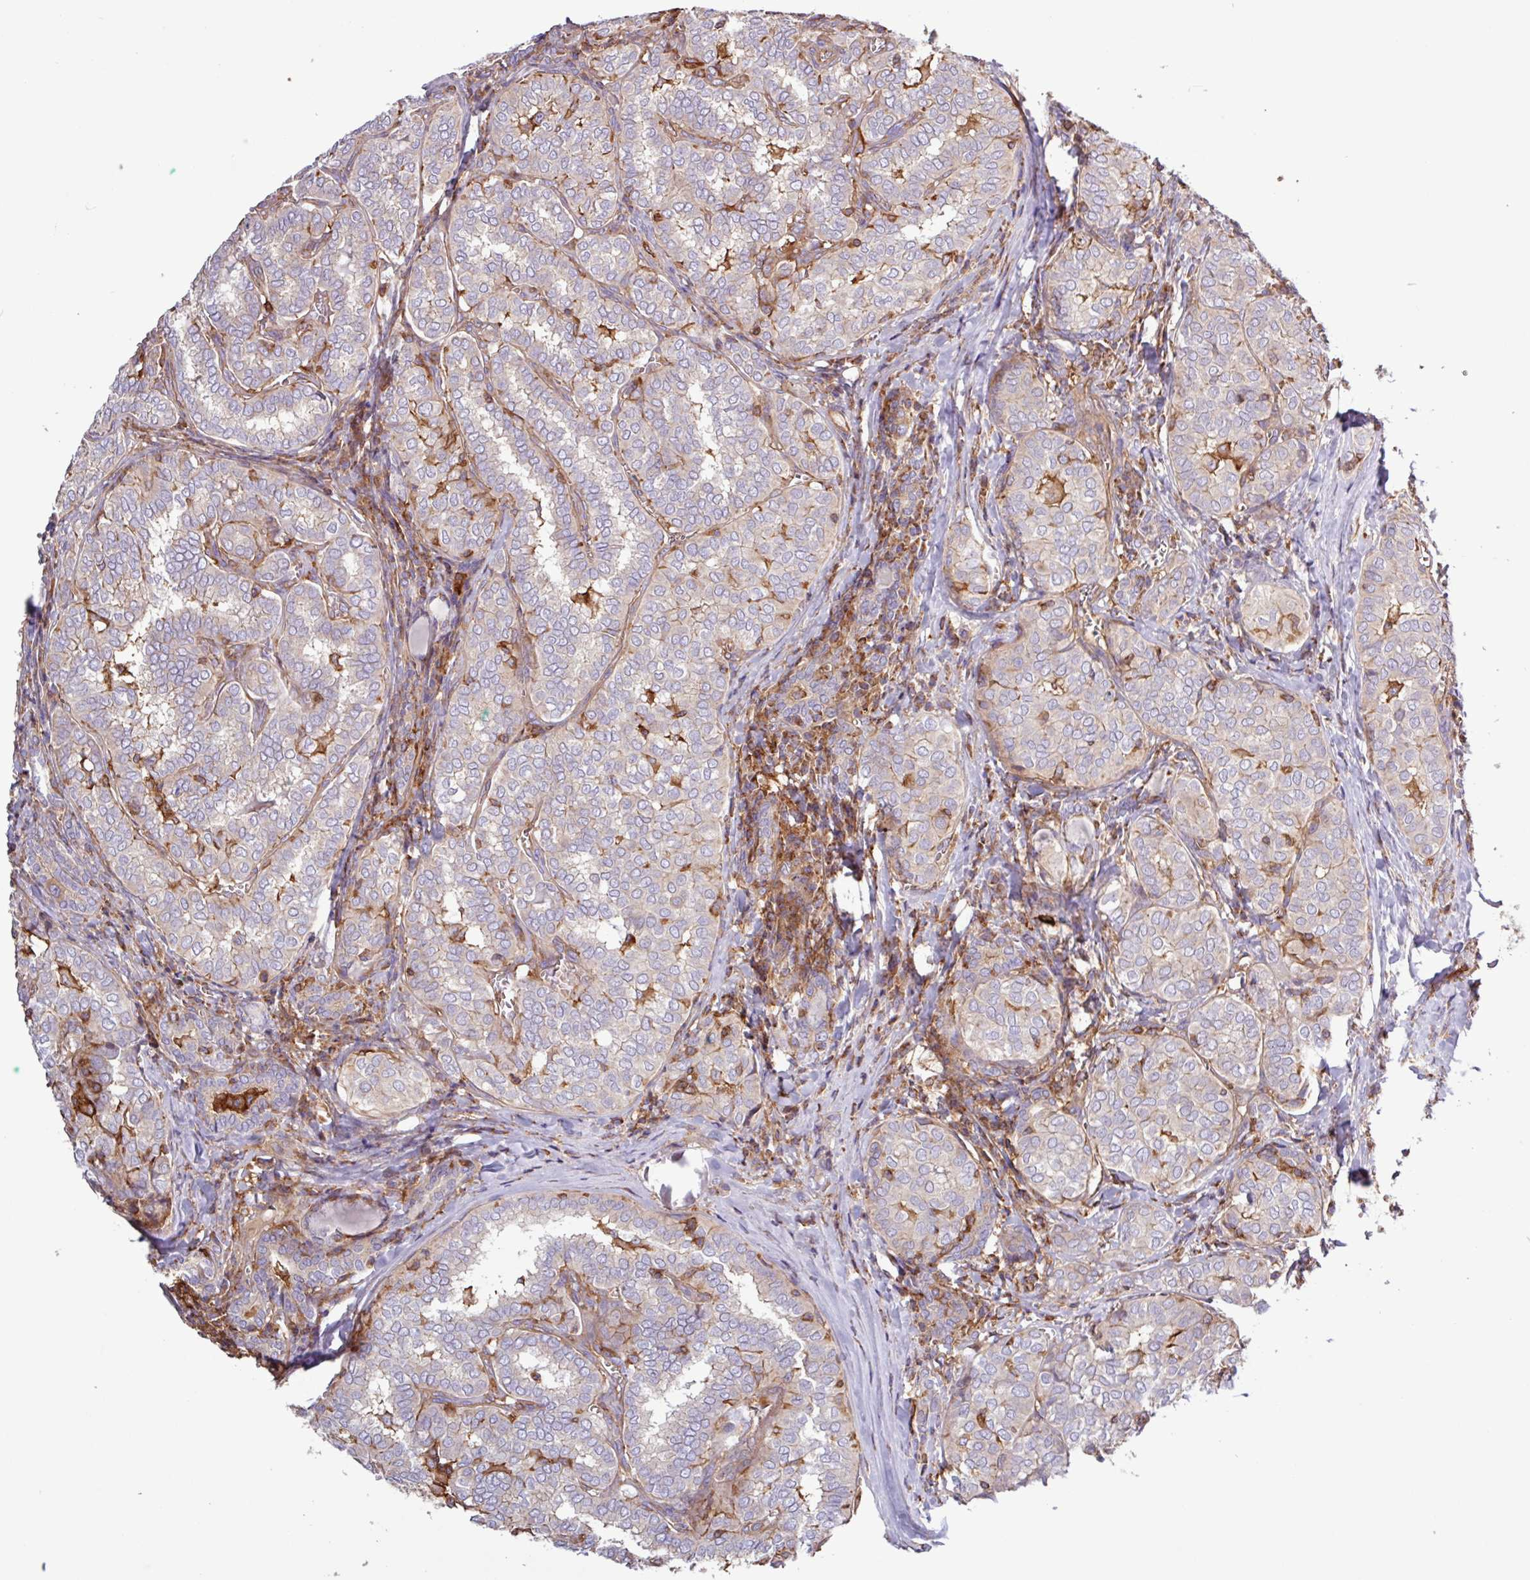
{"staining": {"intensity": "negative", "quantity": "none", "location": "none"}, "tissue": "thyroid cancer", "cell_type": "Tumor cells", "image_type": "cancer", "snomed": [{"axis": "morphology", "description": "Papillary adenocarcinoma, NOS"}, {"axis": "topography", "description": "Thyroid gland"}], "caption": "Immunohistochemical staining of human thyroid papillary adenocarcinoma displays no significant expression in tumor cells. The staining is performed using DAB (3,3'-diaminobenzidine) brown chromogen with nuclei counter-stained in using hematoxylin.", "gene": "ACTR3", "patient": {"sex": "female", "age": 30}}